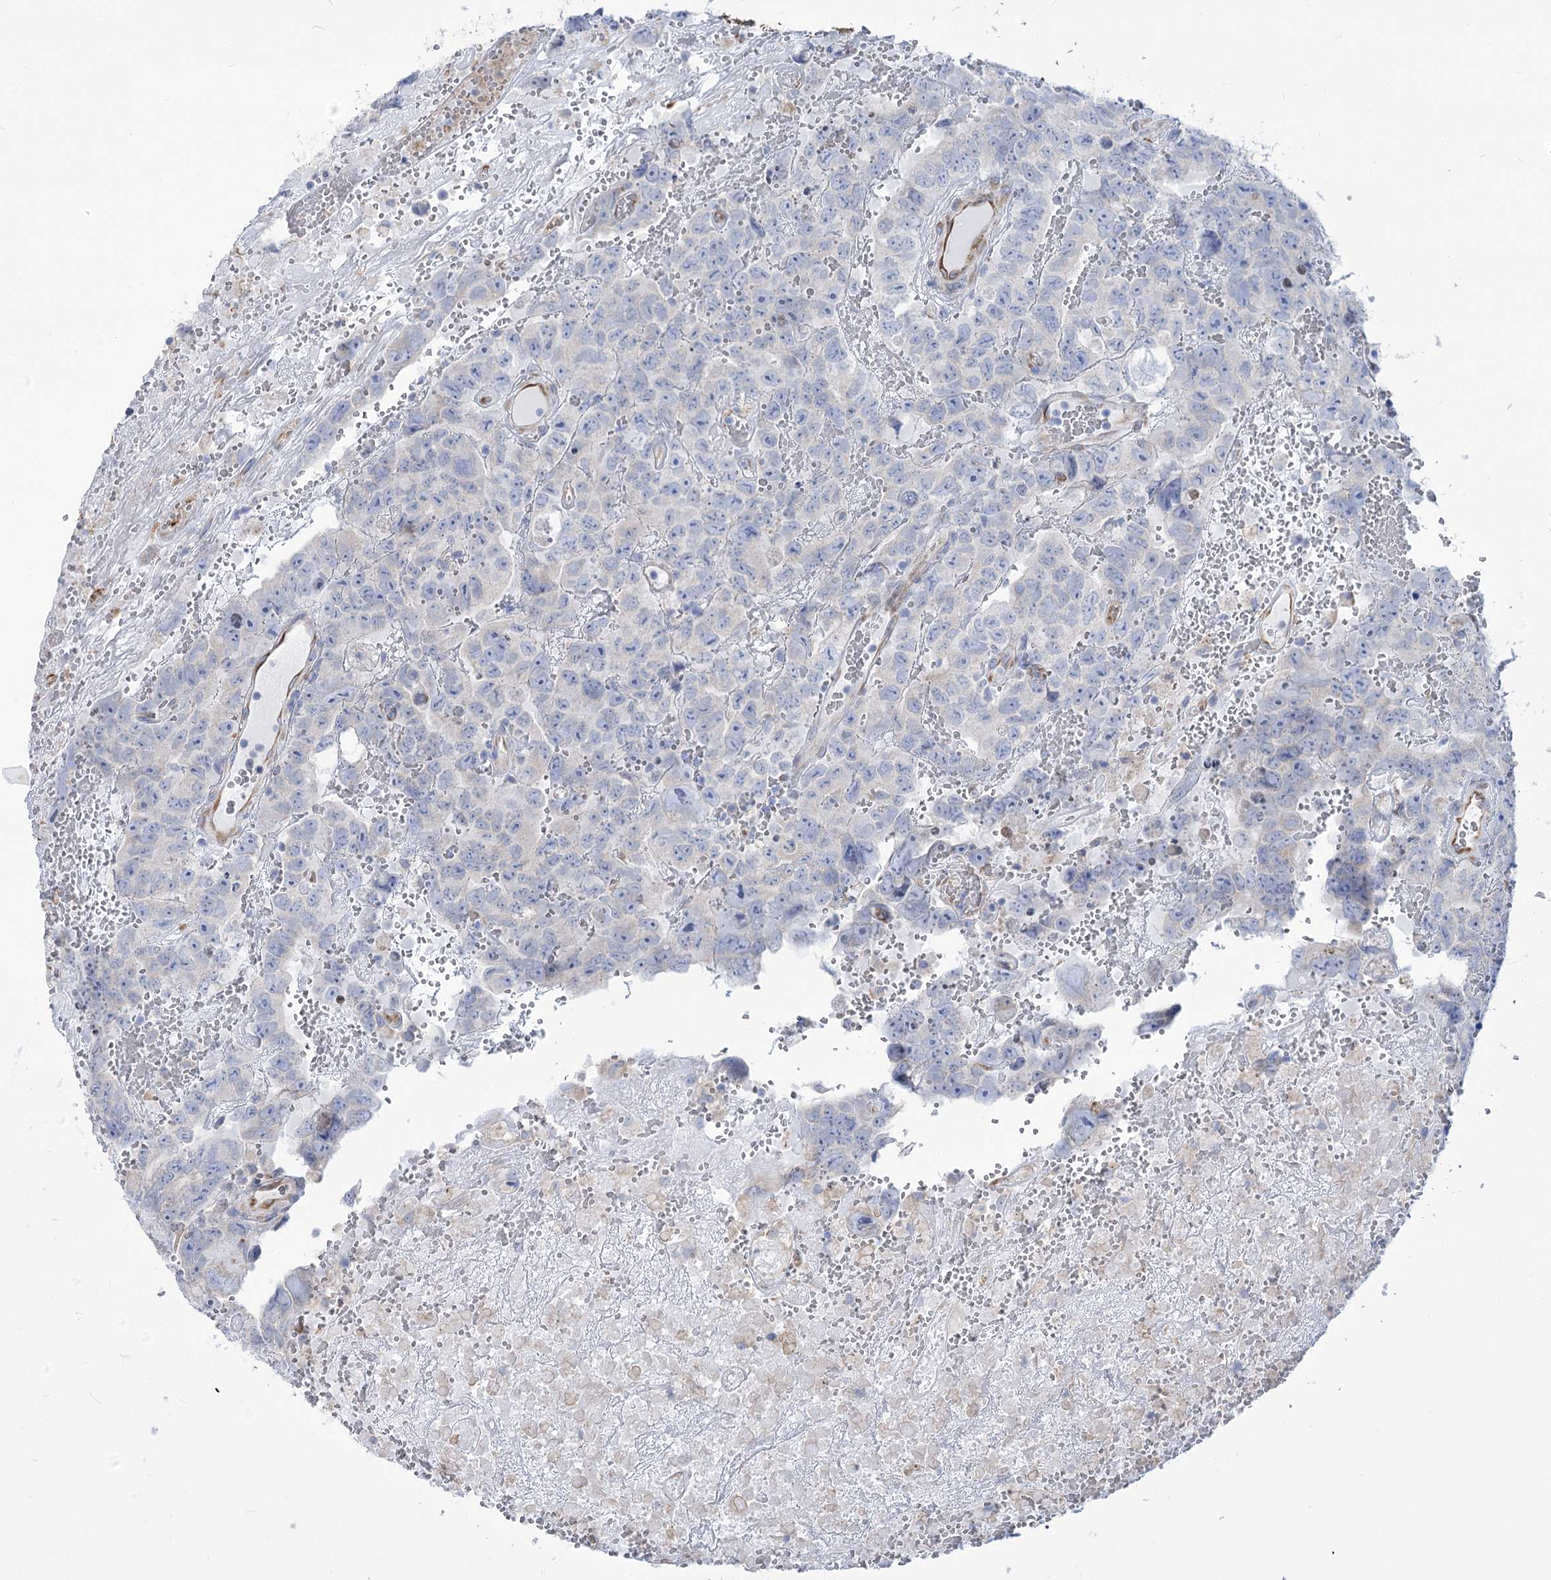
{"staining": {"intensity": "negative", "quantity": "none", "location": "none"}, "tissue": "testis cancer", "cell_type": "Tumor cells", "image_type": "cancer", "snomed": [{"axis": "morphology", "description": "Carcinoma, Embryonal, NOS"}, {"axis": "topography", "description": "Testis"}], "caption": "Tumor cells show no significant protein expression in testis cancer. Brightfield microscopy of immunohistochemistry (IHC) stained with DAB (brown) and hematoxylin (blue), captured at high magnification.", "gene": "STT3B", "patient": {"sex": "male", "age": 45}}